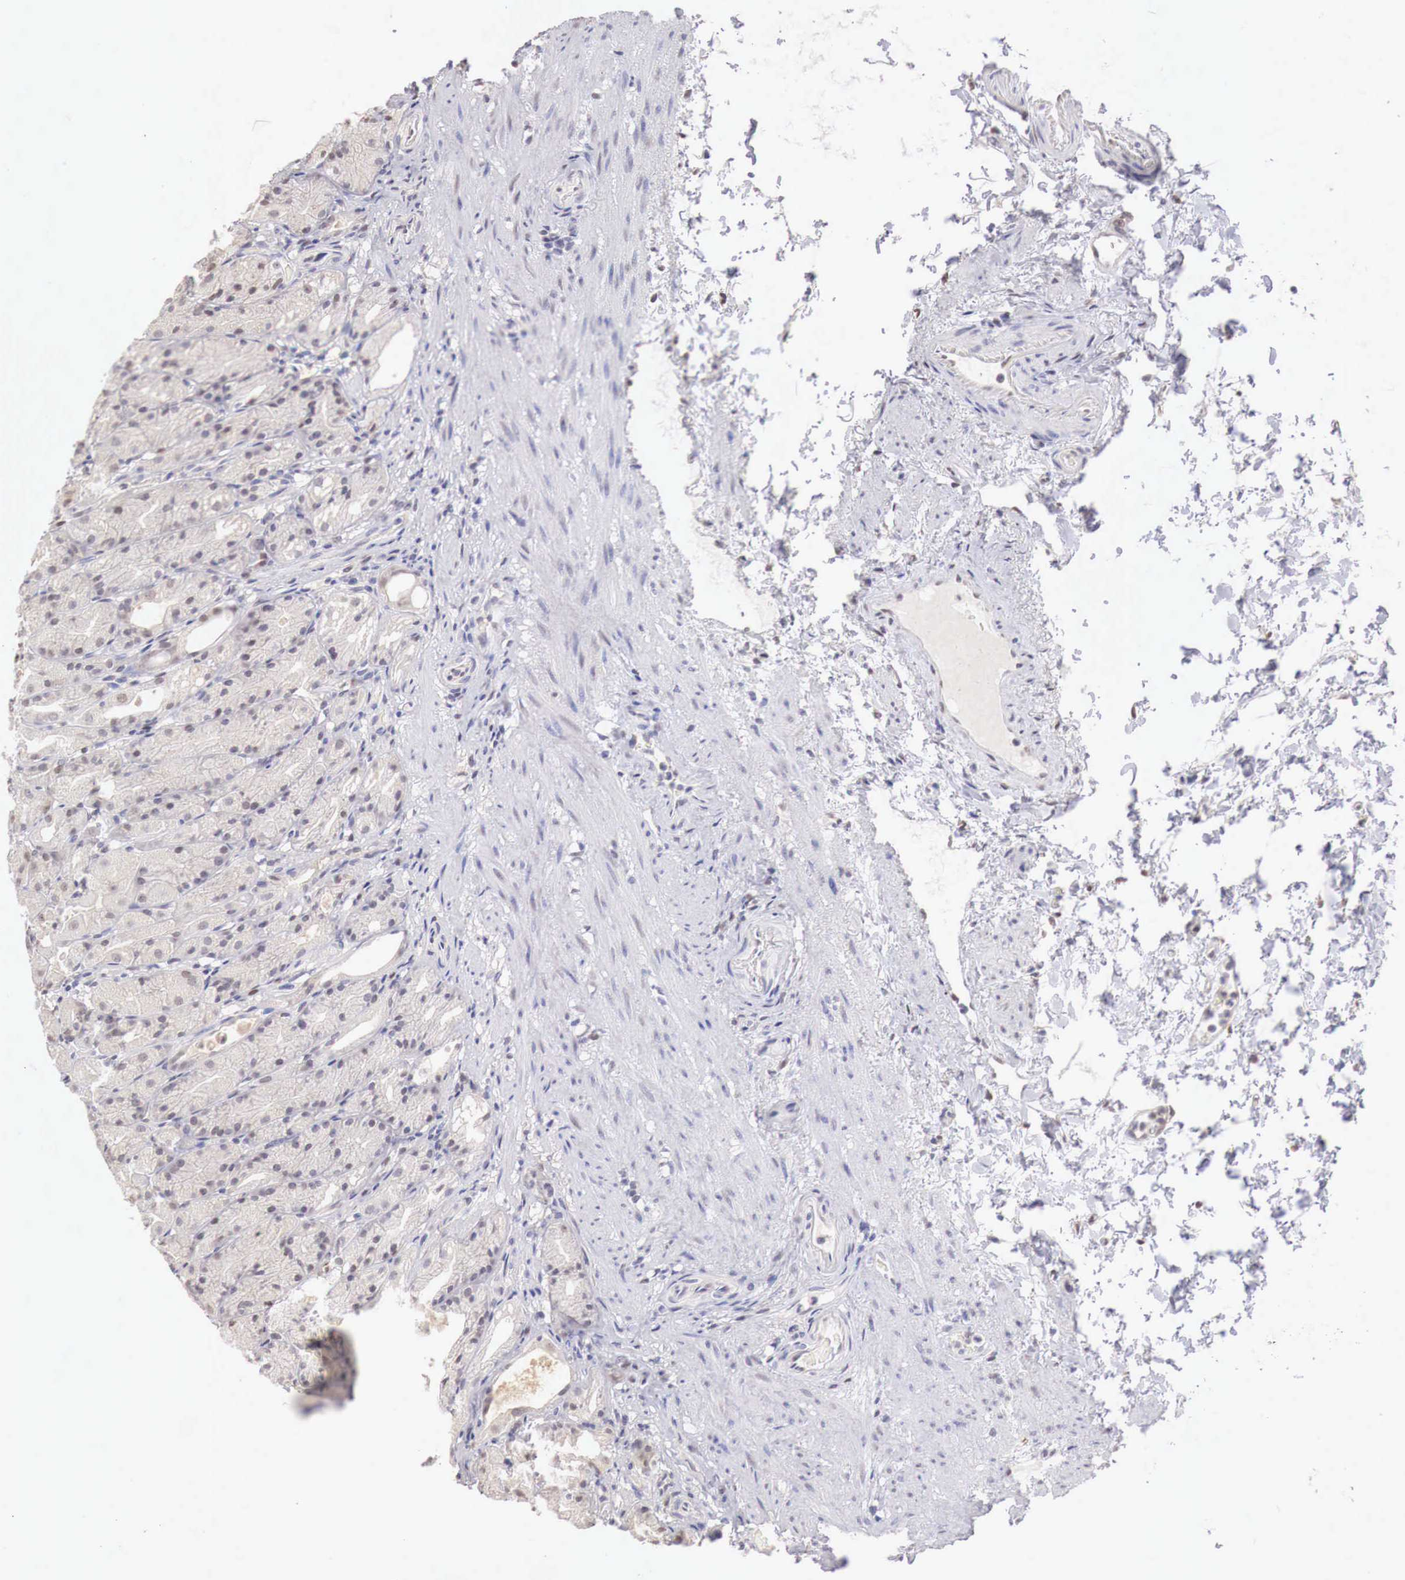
{"staining": {"intensity": "negative", "quantity": "none", "location": "none"}, "tissue": "stomach", "cell_type": "Glandular cells", "image_type": "normal", "snomed": [{"axis": "morphology", "description": "Normal tissue, NOS"}, {"axis": "topography", "description": "Stomach, upper"}], "caption": "Immunohistochemistry (IHC) of normal human stomach displays no expression in glandular cells. (Brightfield microscopy of DAB immunohistochemistry at high magnification).", "gene": "UBA1", "patient": {"sex": "female", "age": 75}}